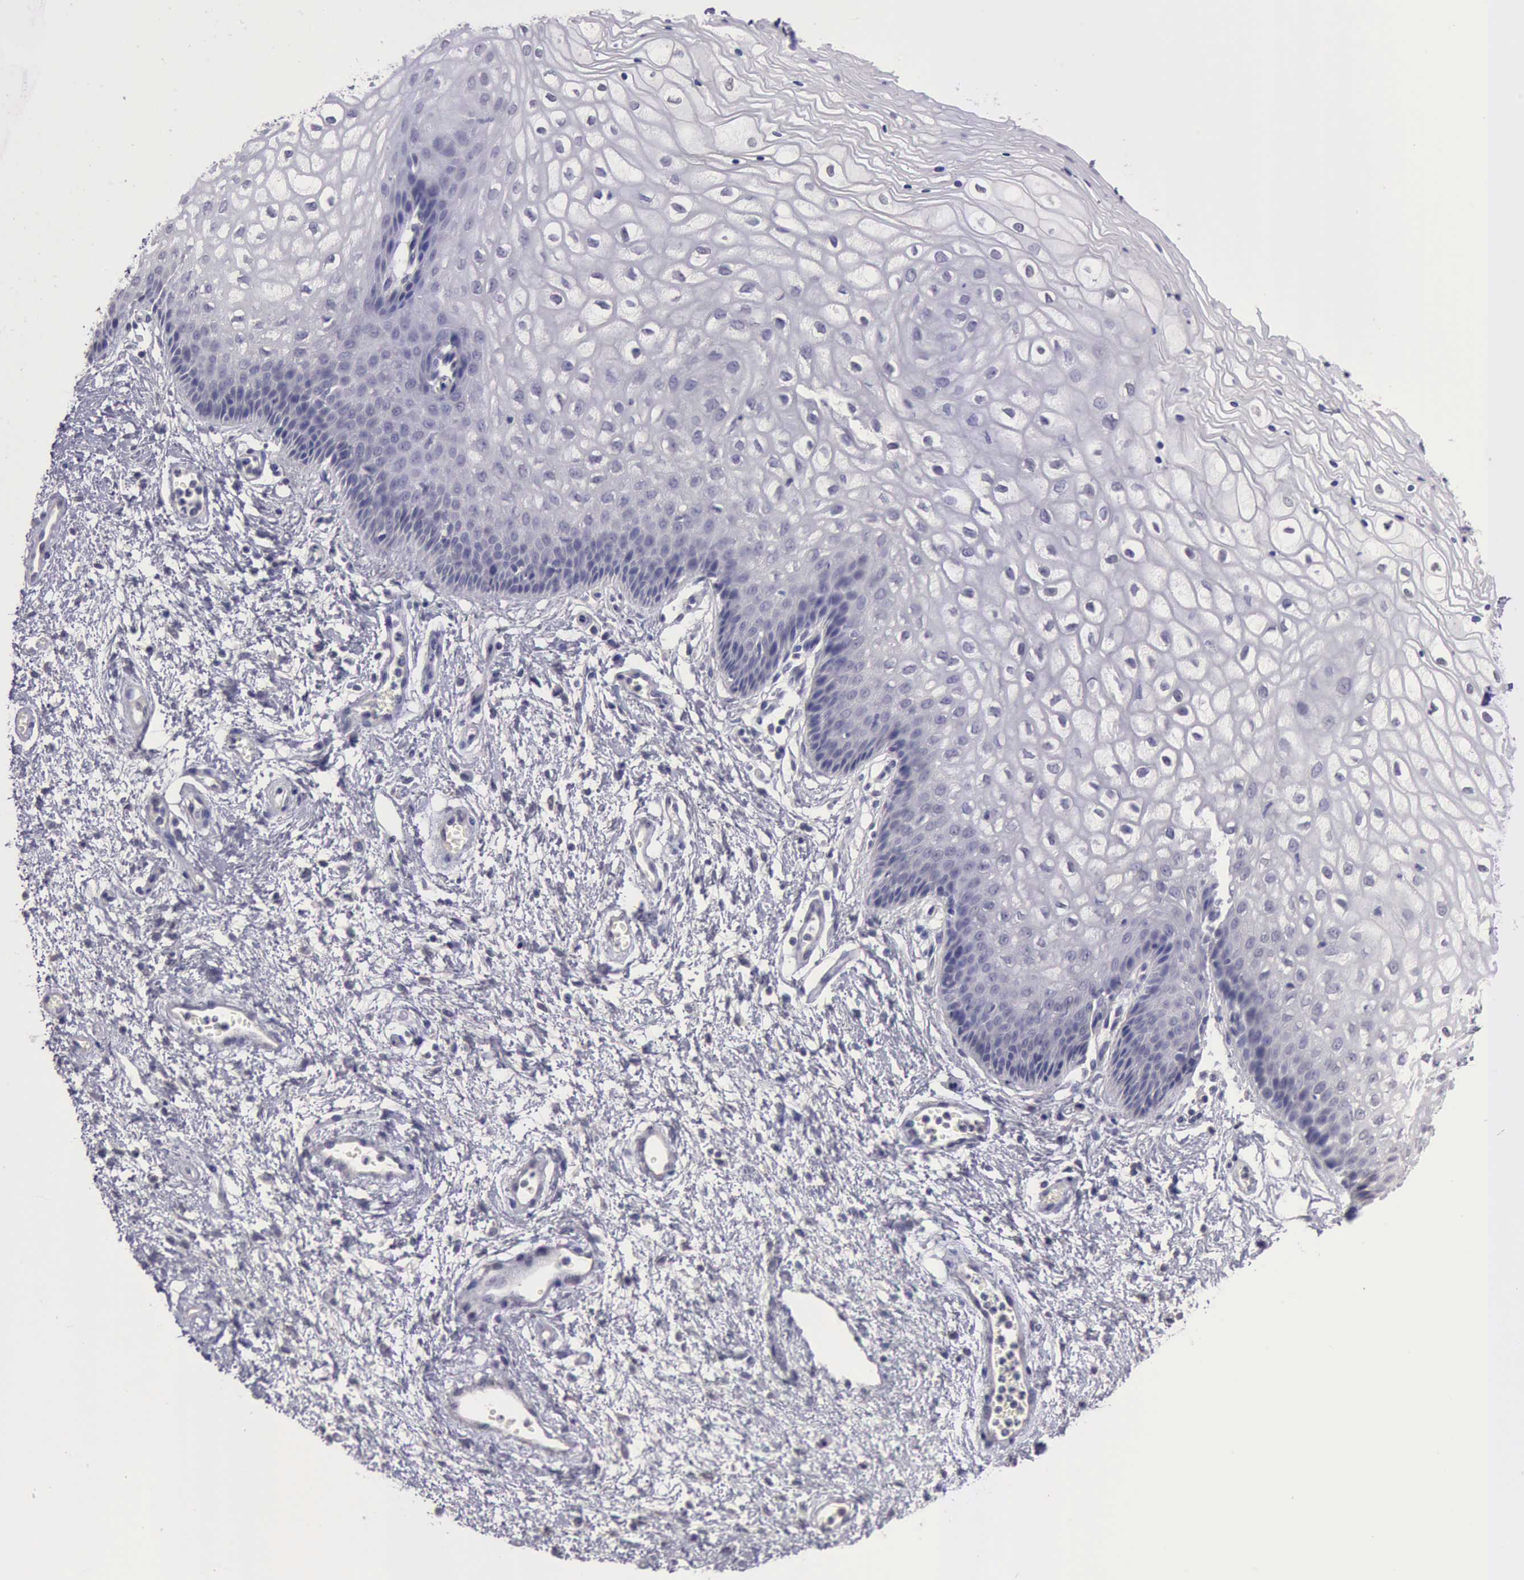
{"staining": {"intensity": "negative", "quantity": "none", "location": "none"}, "tissue": "vagina", "cell_type": "Squamous epithelial cells", "image_type": "normal", "snomed": [{"axis": "morphology", "description": "Normal tissue, NOS"}, {"axis": "topography", "description": "Vagina"}], "caption": "Vagina stained for a protein using IHC displays no expression squamous epithelial cells.", "gene": "KCND1", "patient": {"sex": "female", "age": 34}}